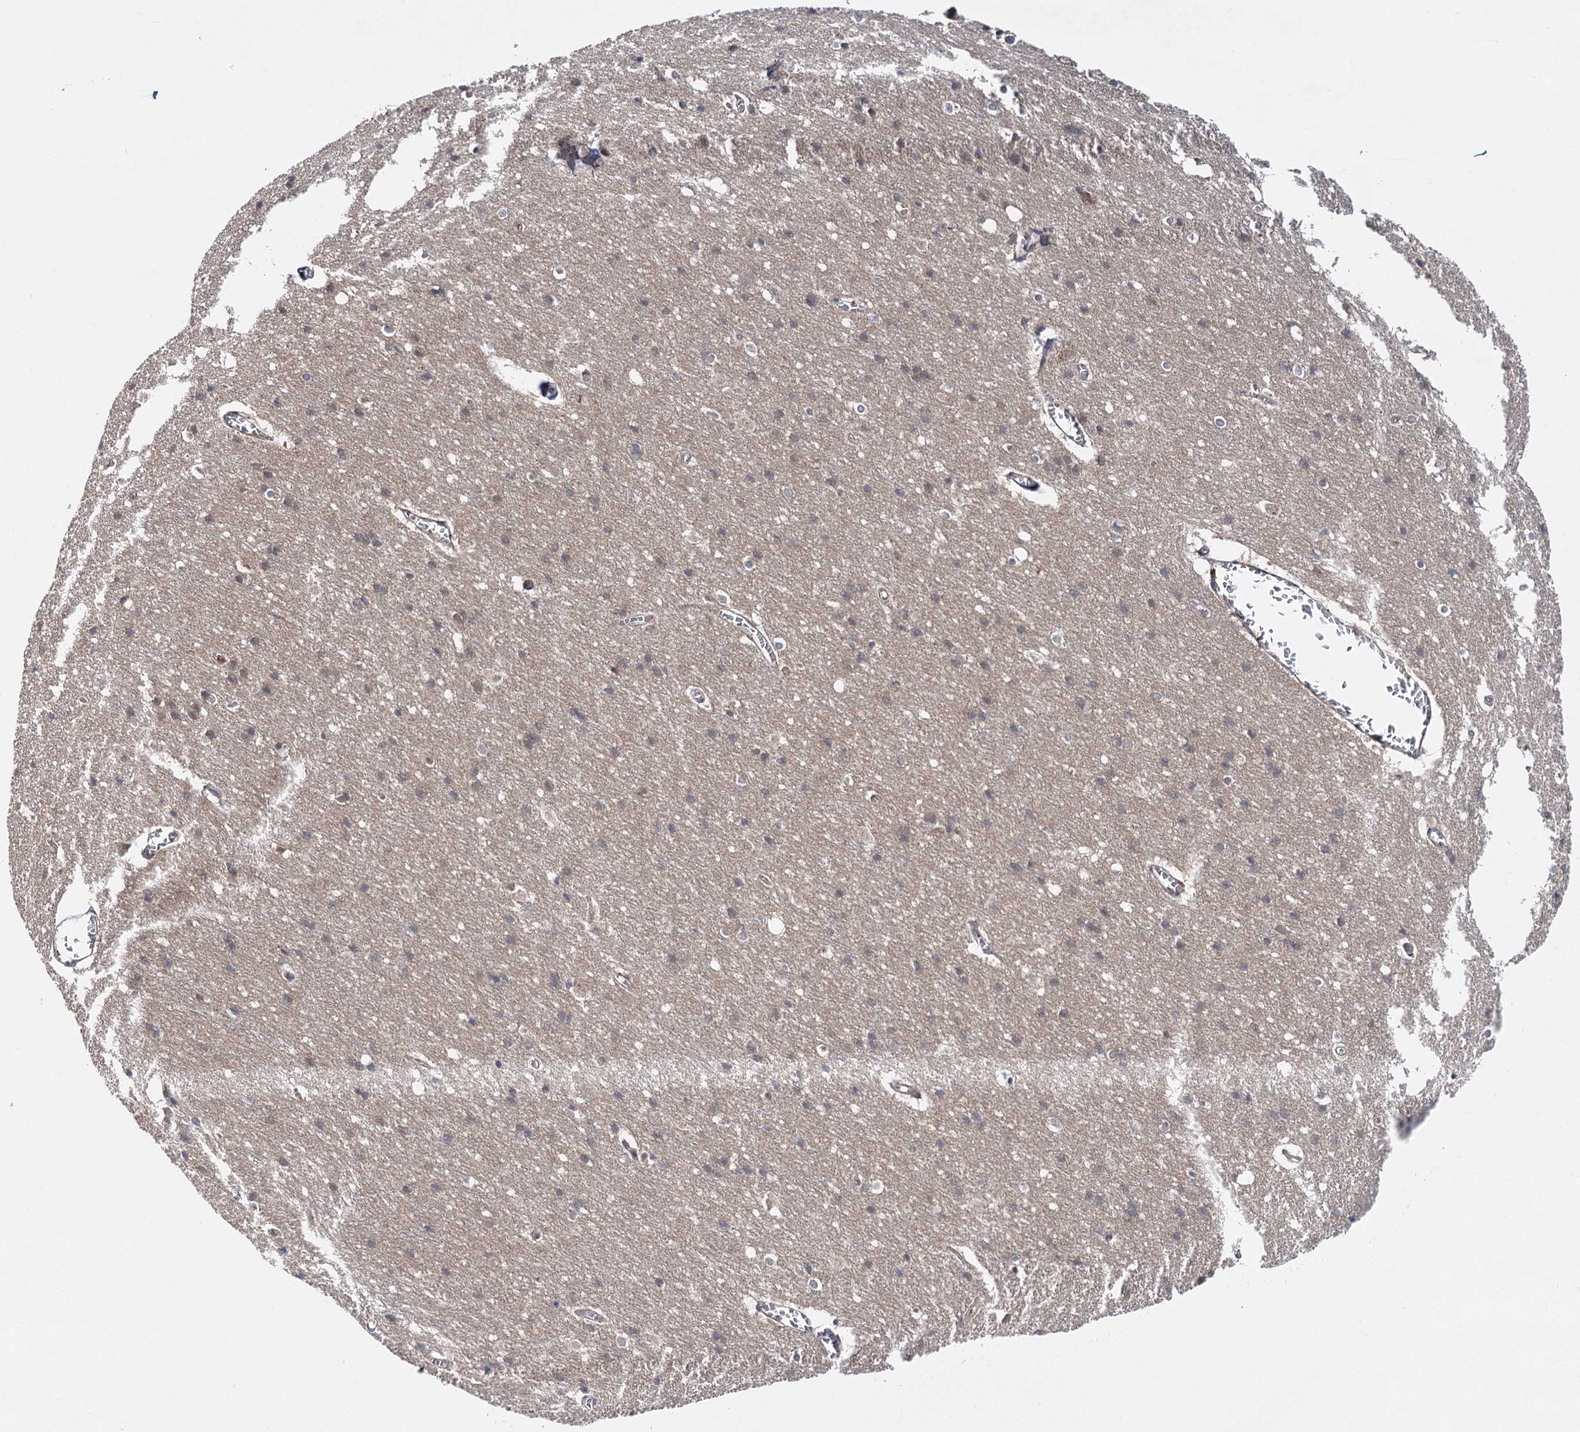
{"staining": {"intensity": "weak", "quantity": "<25%", "location": "cytoplasmic/membranous"}, "tissue": "cerebral cortex", "cell_type": "Endothelial cells", "image_type": "normal", "snomed": [{"axis": "morphology", "description": "Normal tissue, NOS"}, {"axis": "topography", "description": "Cerebral cortex"}], "caption": "Protein analysis of benign cerebral cortex shows no significant expression in endothelial cells.", "gene": "WDR44", "patient": {"sex": "male", "age": 54}}